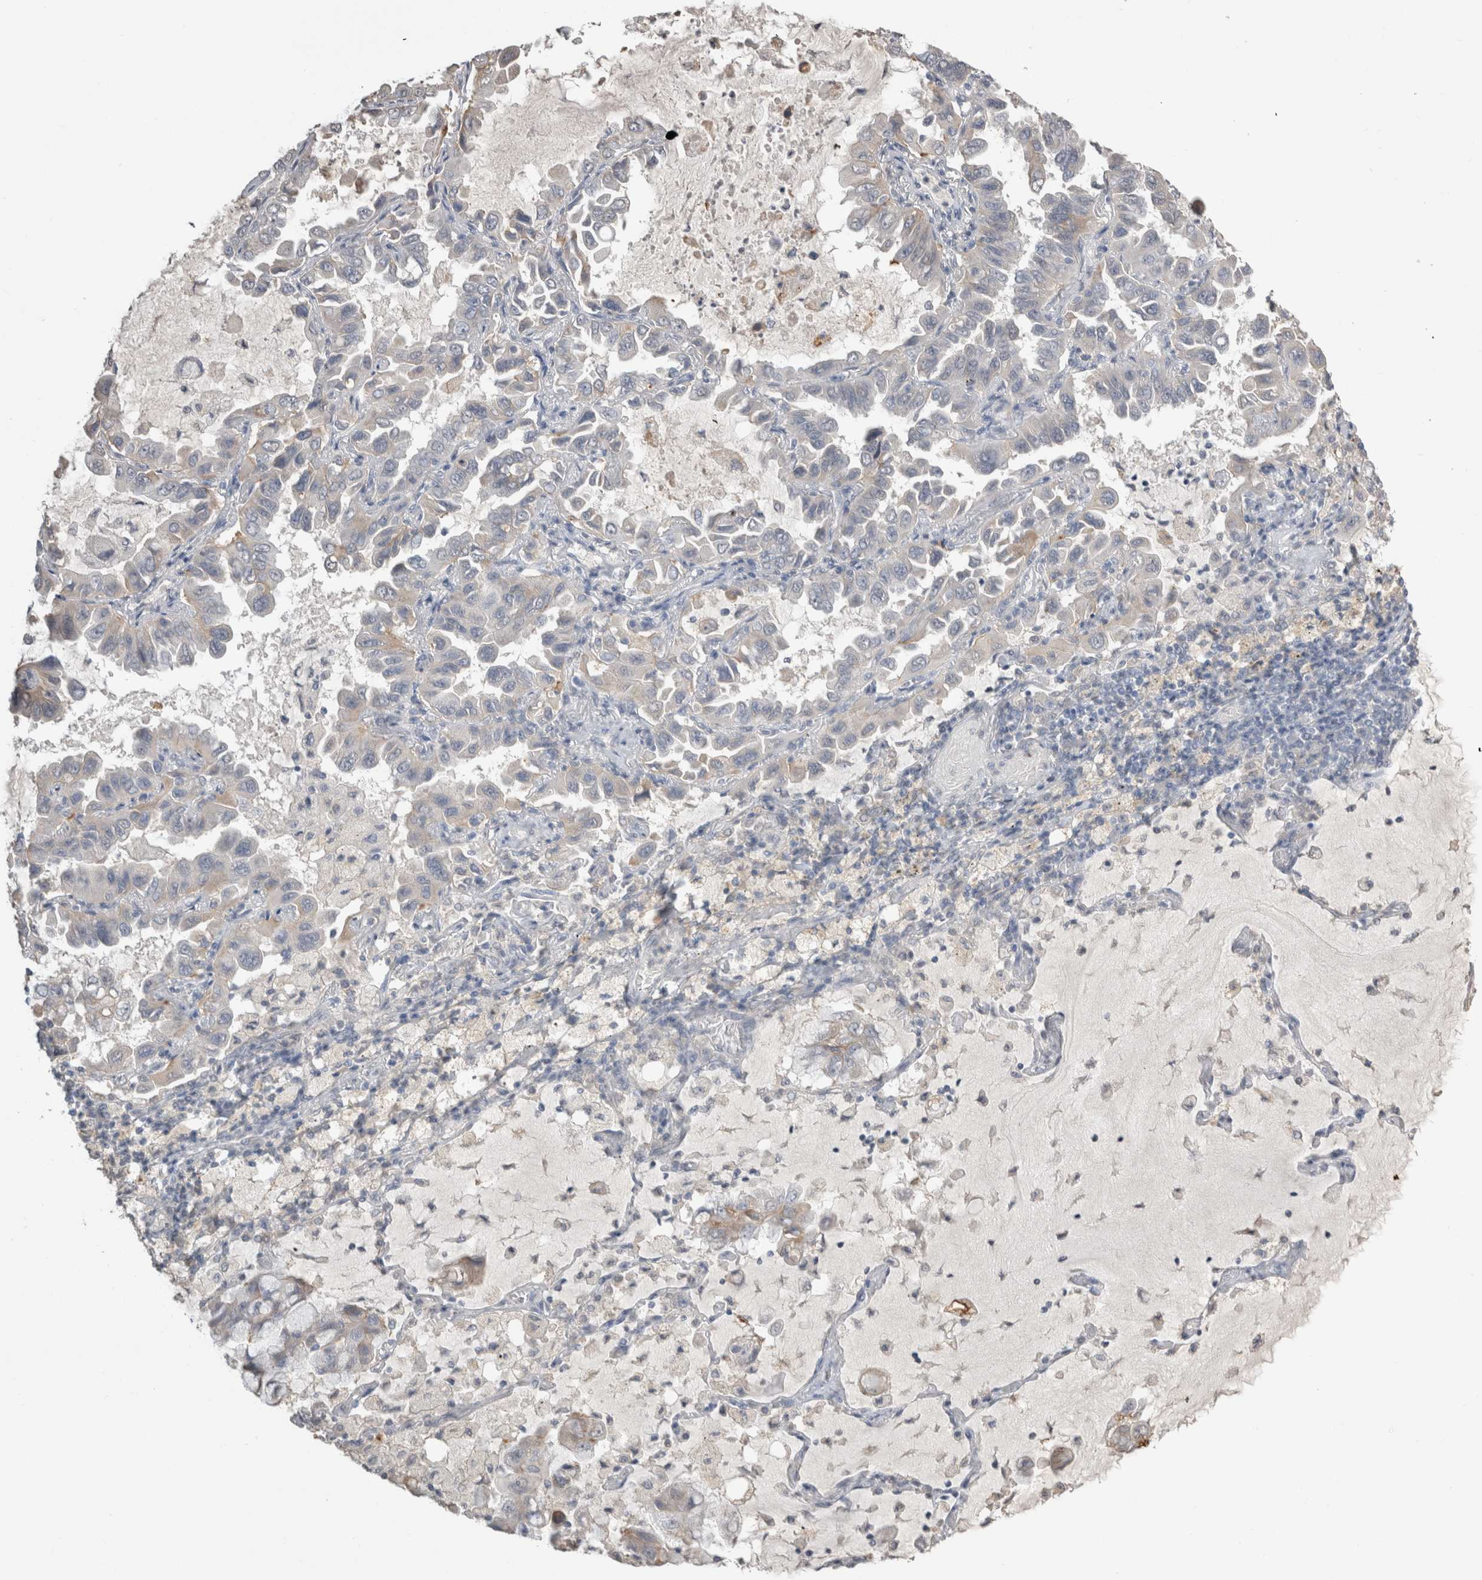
{"staining": {"intensity": "weak", "quantity": "<25%", "location": "cytoplasmic/membranous"}, "tissue": "lung cancer", "cell_type": "Tumor cells", "image_type": "cancer", "snomed": [{"axis": "morphology", "description": "Adenocarcinoma, NOS"}, {"axis": "topography", "description": "Lung"}], "caption": "DAB (3,3'-diaminobenzidine) immunohistochemical staining of lung cancer (adenocarcinoma) shows no significant staining in tumor cells.", "gene": "NAALADL2", "patient": {"sex": "male", "age": 64}}